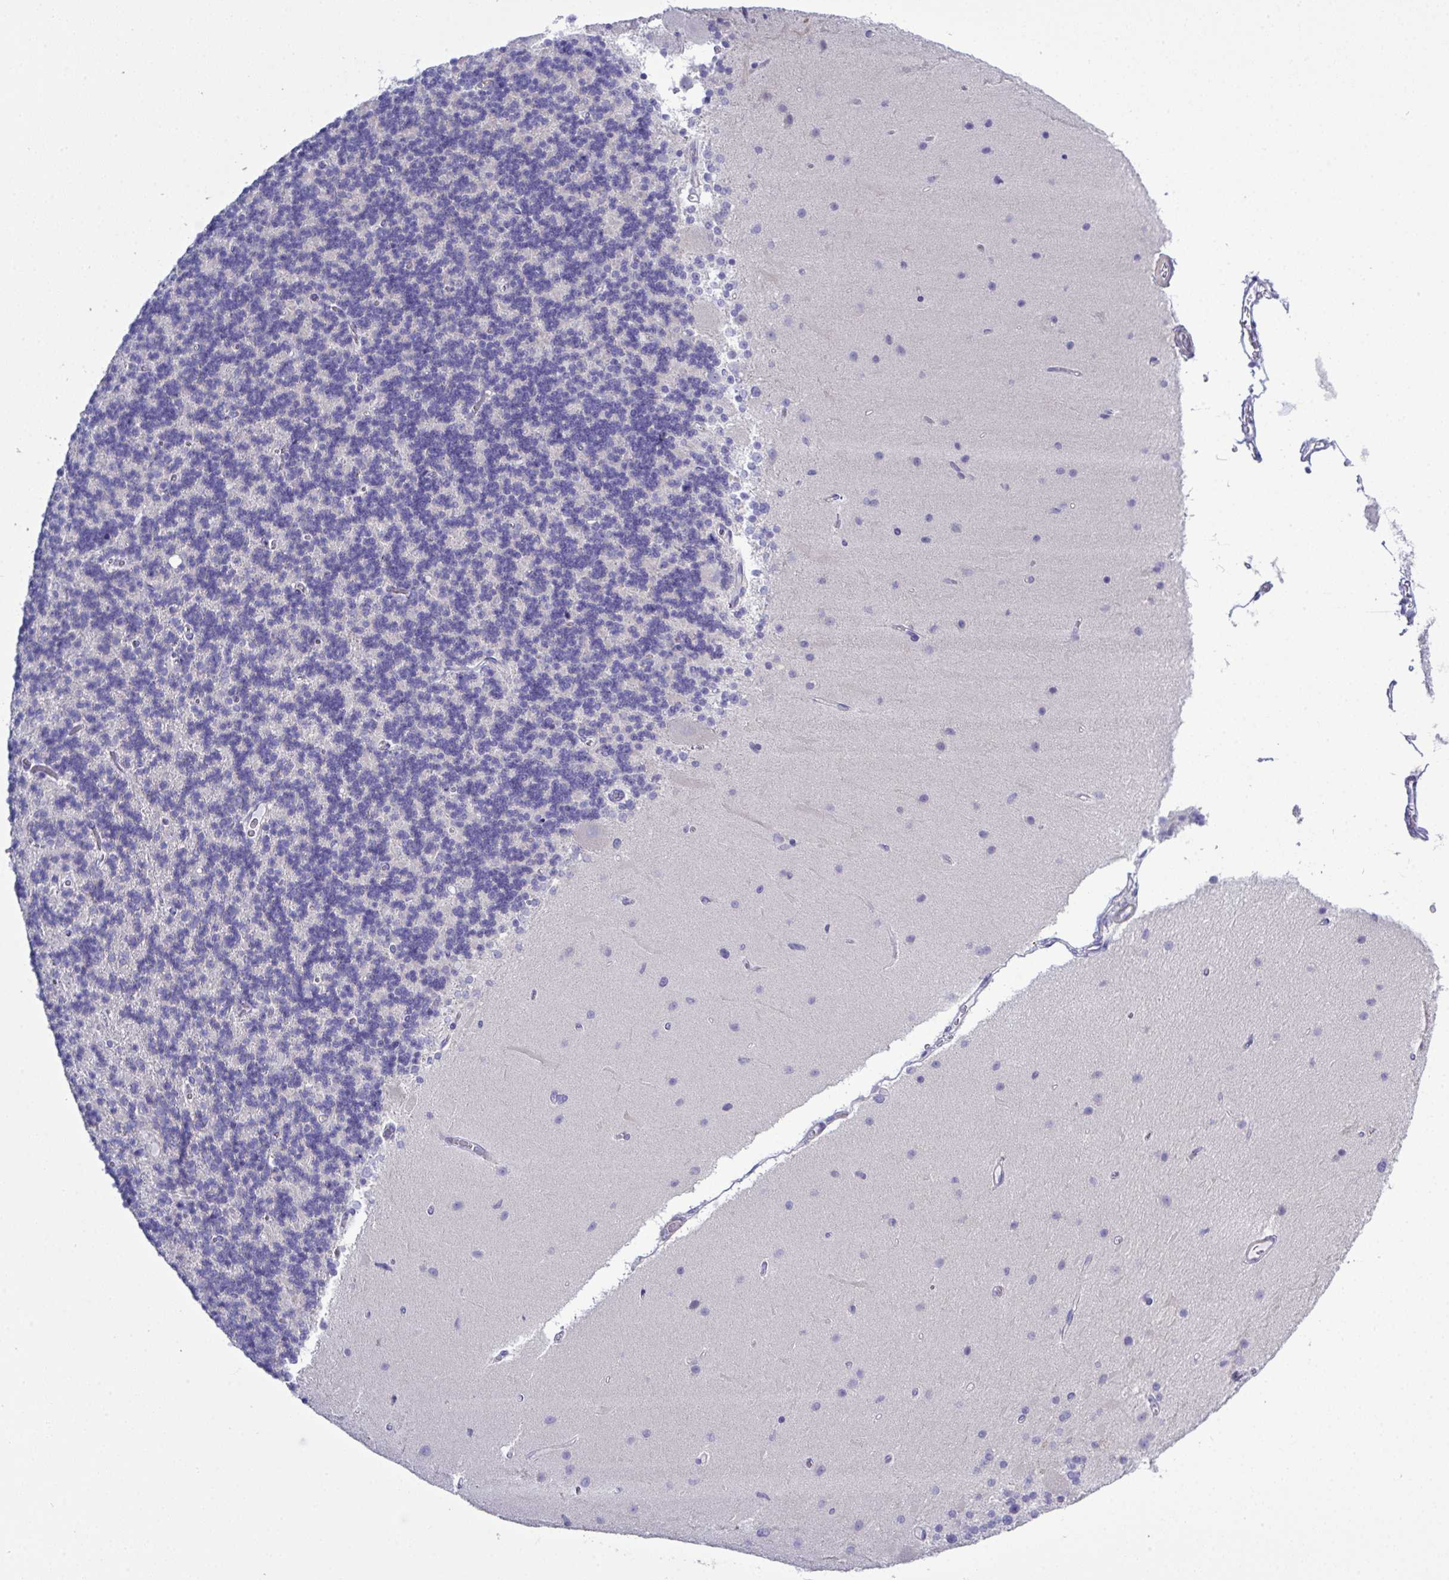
{"staining": {"intensity": "negative", "quantity": "none", "location": "none"}, "tissue": "cerebellum", "cell_type": "Cells in granular layer", "image_type": "normal", "snomed": [{"axis": "morphology", "description": "Normal tissue, NOS"}, {"axis": "topography", "description": "Cerebellum"}], "caption": "An immunohistochemistry (IHC) photomicrograph of unremarkable cerebellum is shown. There is no staining in cells in granular layer of cerebellum.", "gene": "MED11", "patient": {"sex": "female", "age": 54}}